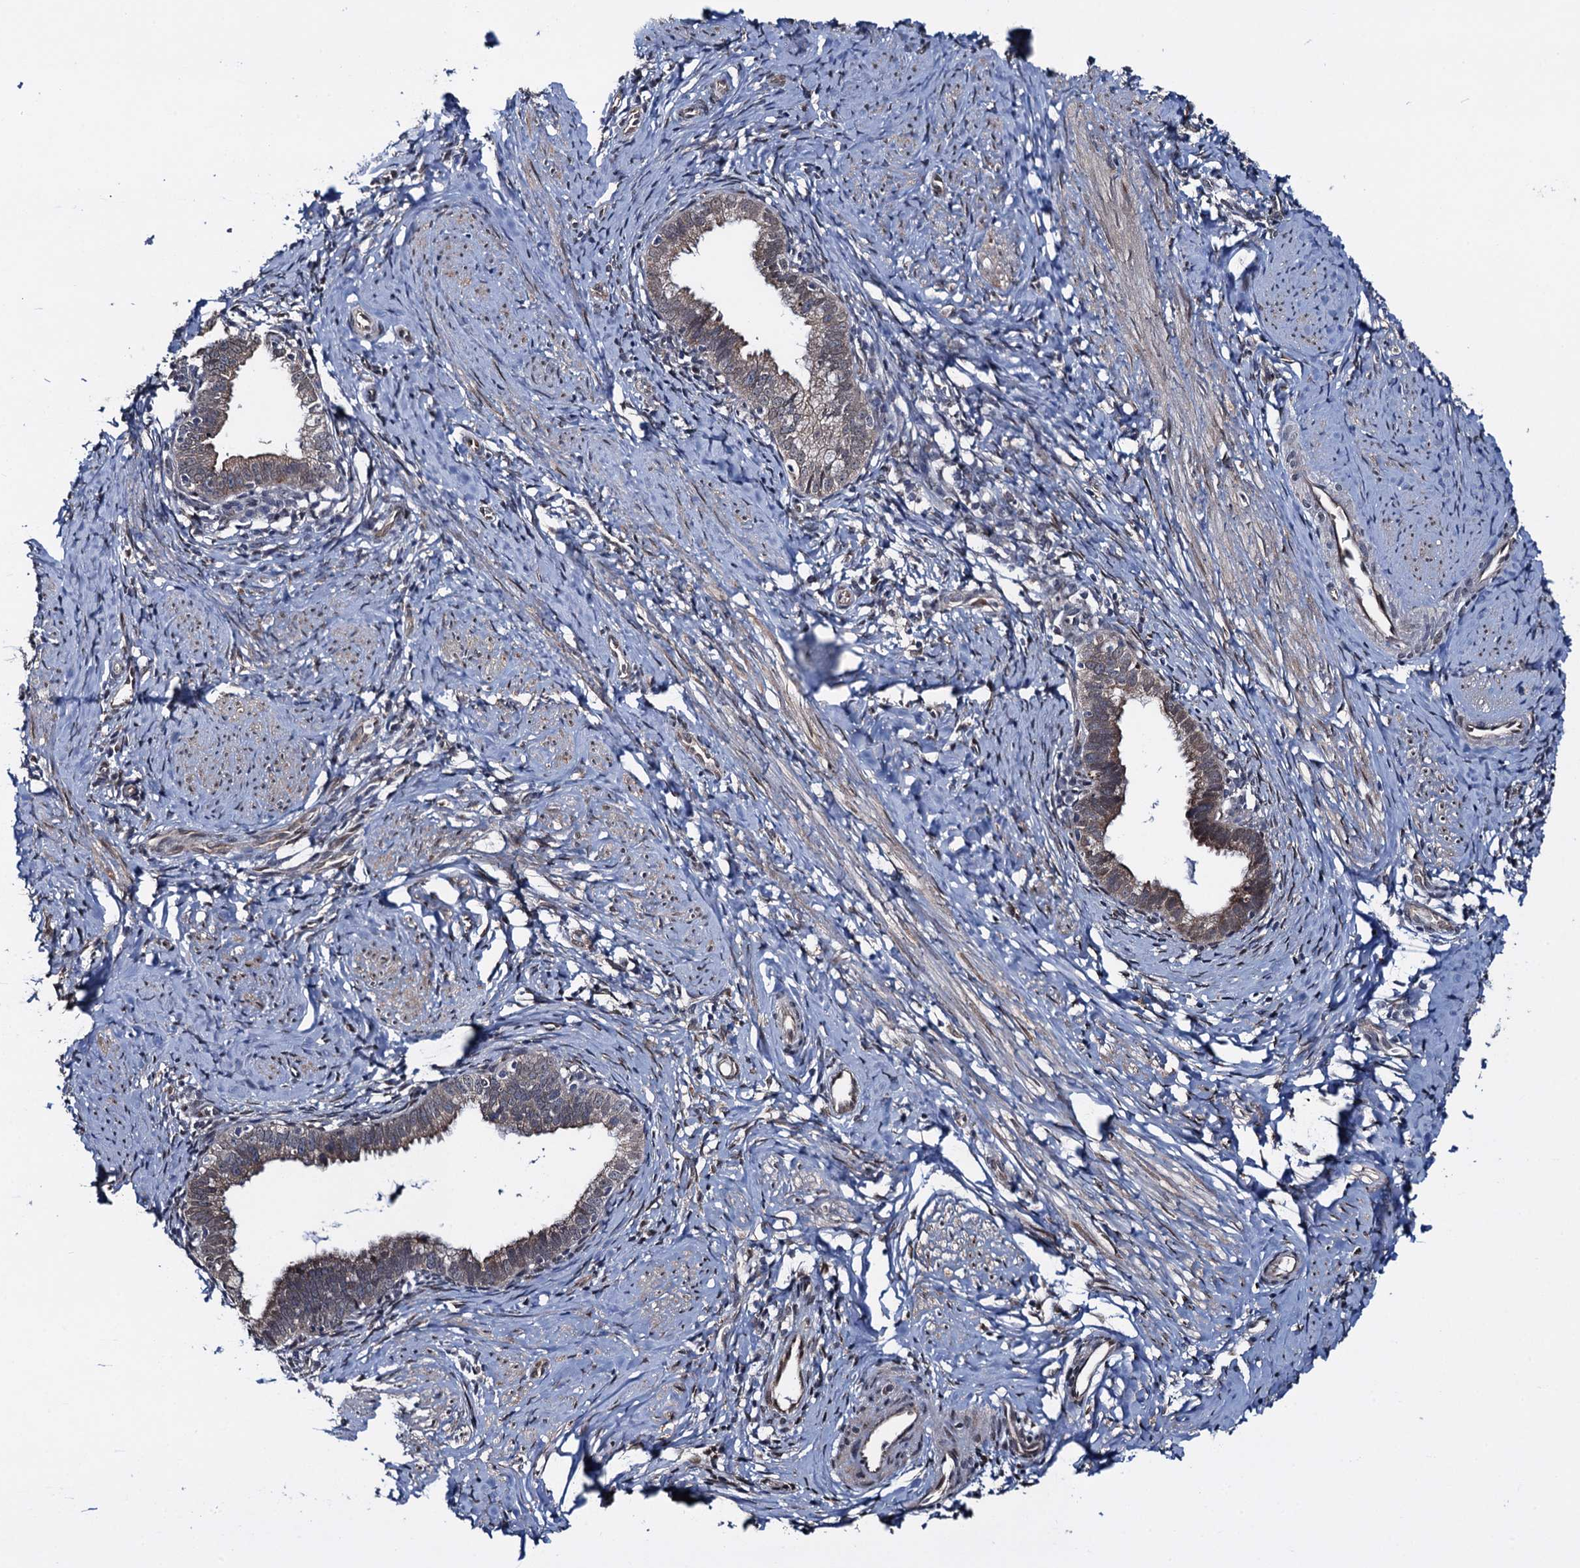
{"staining": {"intensity": "weak", "quantity": ">75%", "location": "cytoplasmic/membranous"}, "tissue": "cervical cancer", "cell_type": "Tumor cells", "image_type": "cancer", "snomed": [{"axis": "morphology", "description": "Adenocarcinoma, NOS"}, {"axis": "topography", "description": "Cervix"}], "caption": "A photomicrograph showing weak cytoplasmic/membranous positivity in about >75% of tumor cells in cervical adenocarcinoma, as visualized by brown immunohistochemical staining.", "gene": "EVX2", "patient": {"sex": "female", "age": 36}}